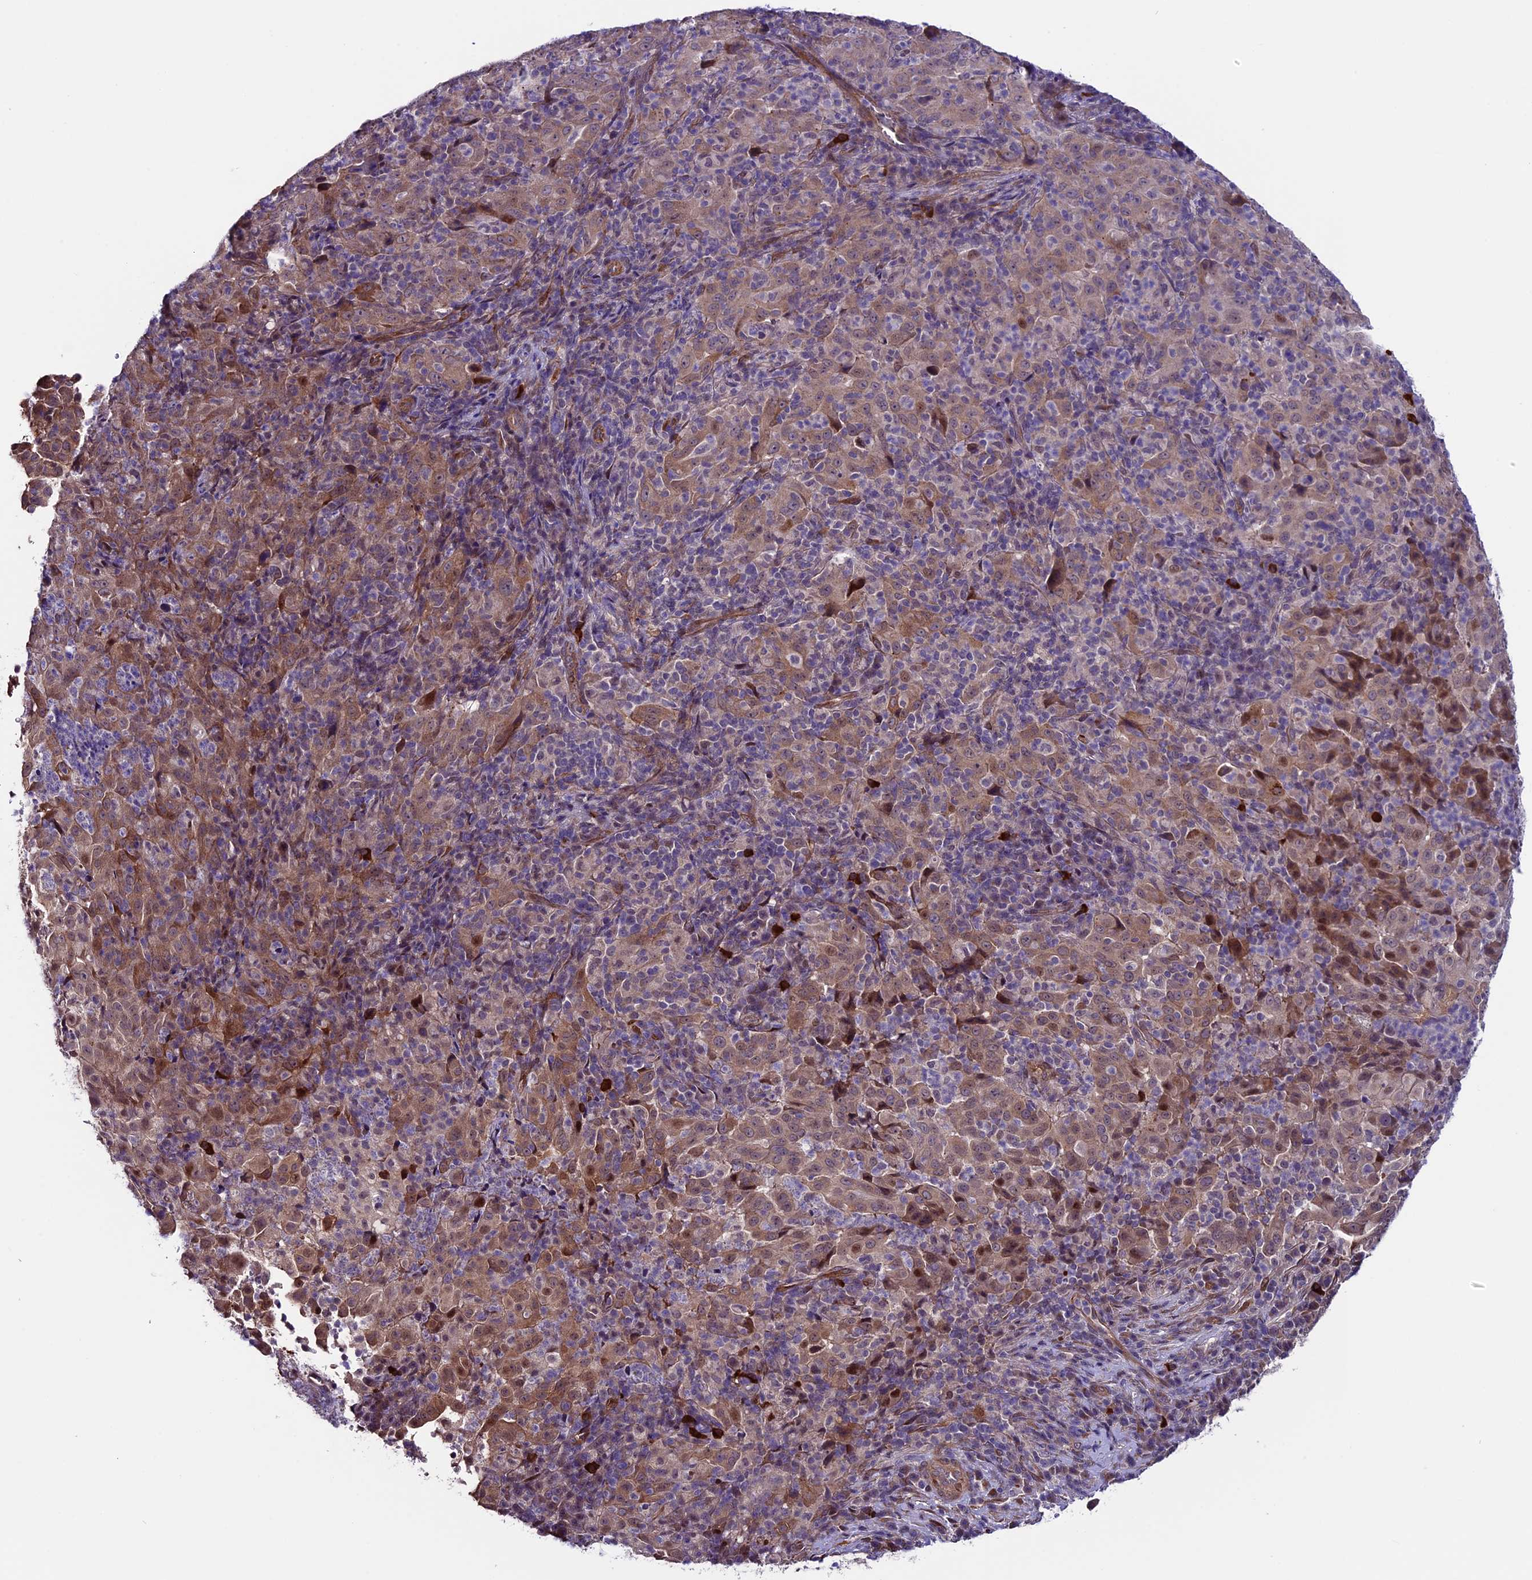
{"staining": {"intensity": "weak", "quantity": ">75%", "location": "cytoplasmic/membranous"}, "tissue": "pancreatic cancer", "cell_type": "Tumor cells", "image_type": "cancer", "snomed": [{"axis": "morphology", "description": "Adenocarcinoma, NOS"}, {"axis": "topography", "description": "Pancreas"}], "caption": "A high-resolution micrograph shows immunohistochemistry staining of pancreatic adenocarcinoma, which exhibits weak cytoplasmic/membranous expression in about >75% of tumor cells. The protein of interest is shown in brown color, while the nuclei are stained blue.", "gene": "TMEM171", "patient": {"sex": "male", "age": 63}}